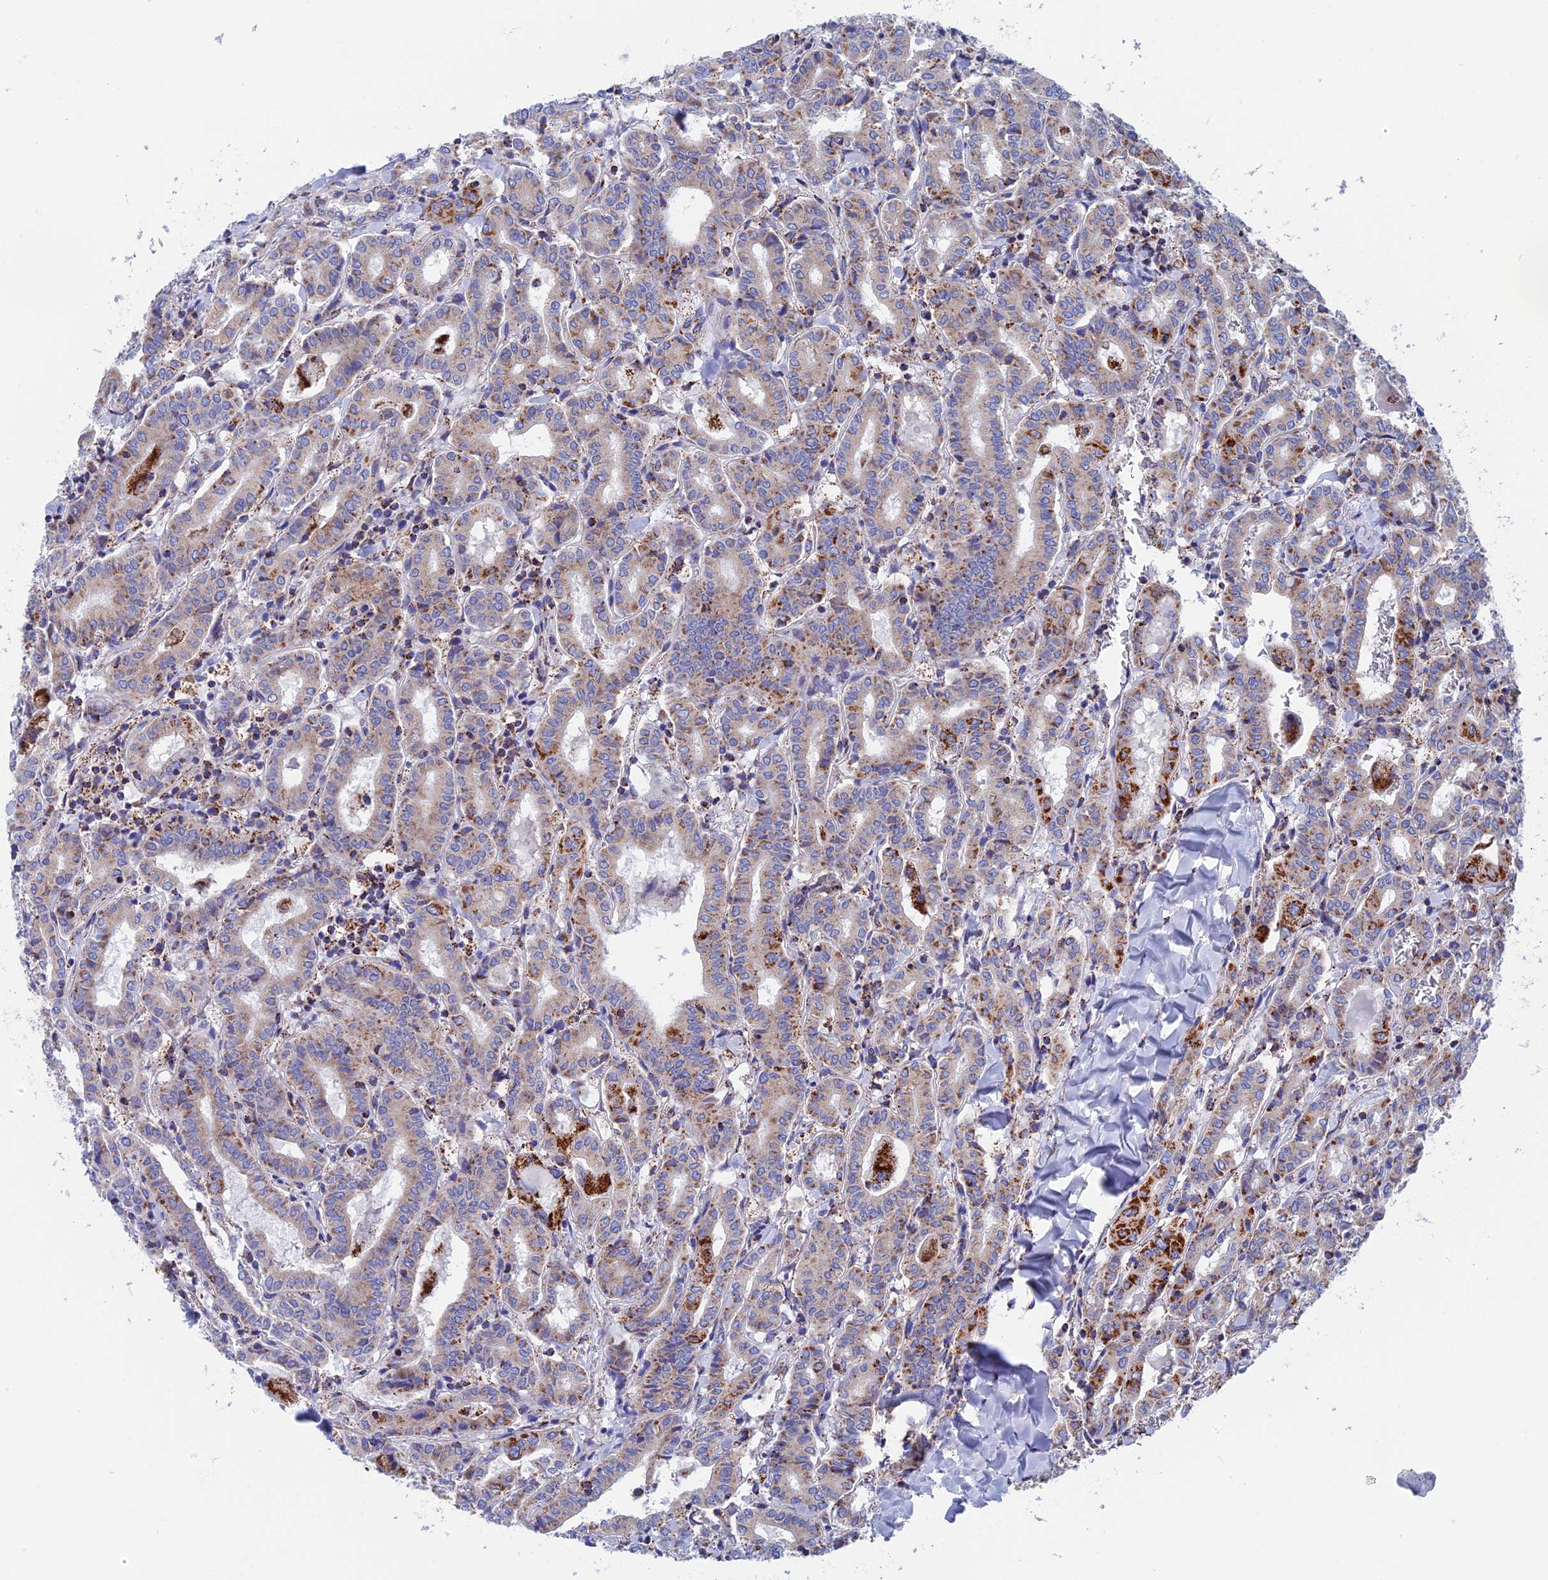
{"staining": {"intensity": "strong", "quantity": "25%-75%", "location": "cytoplasmic/membranous"}, "tissue": "thyroid cancer", "cell_type": "Tumor cells", "image_type": "cancer", "snomed": [{"axis": "morphology", "description": "Papillary adenocarcinoma, NOS"}, {"axis": "topography", "description": "Thyroid gland"}], "caption": "Immunohistochemistry (DAB (3,3'-diaminobenzidine)) staining of thyroid cancer (papillary adenocarcinoma) exhibits strong cytoplasmic/membranous protein expression in about 25%-75% of tumor cells.", "gene": "WDR83", "patient": {"sex": "female", "age": 72}}